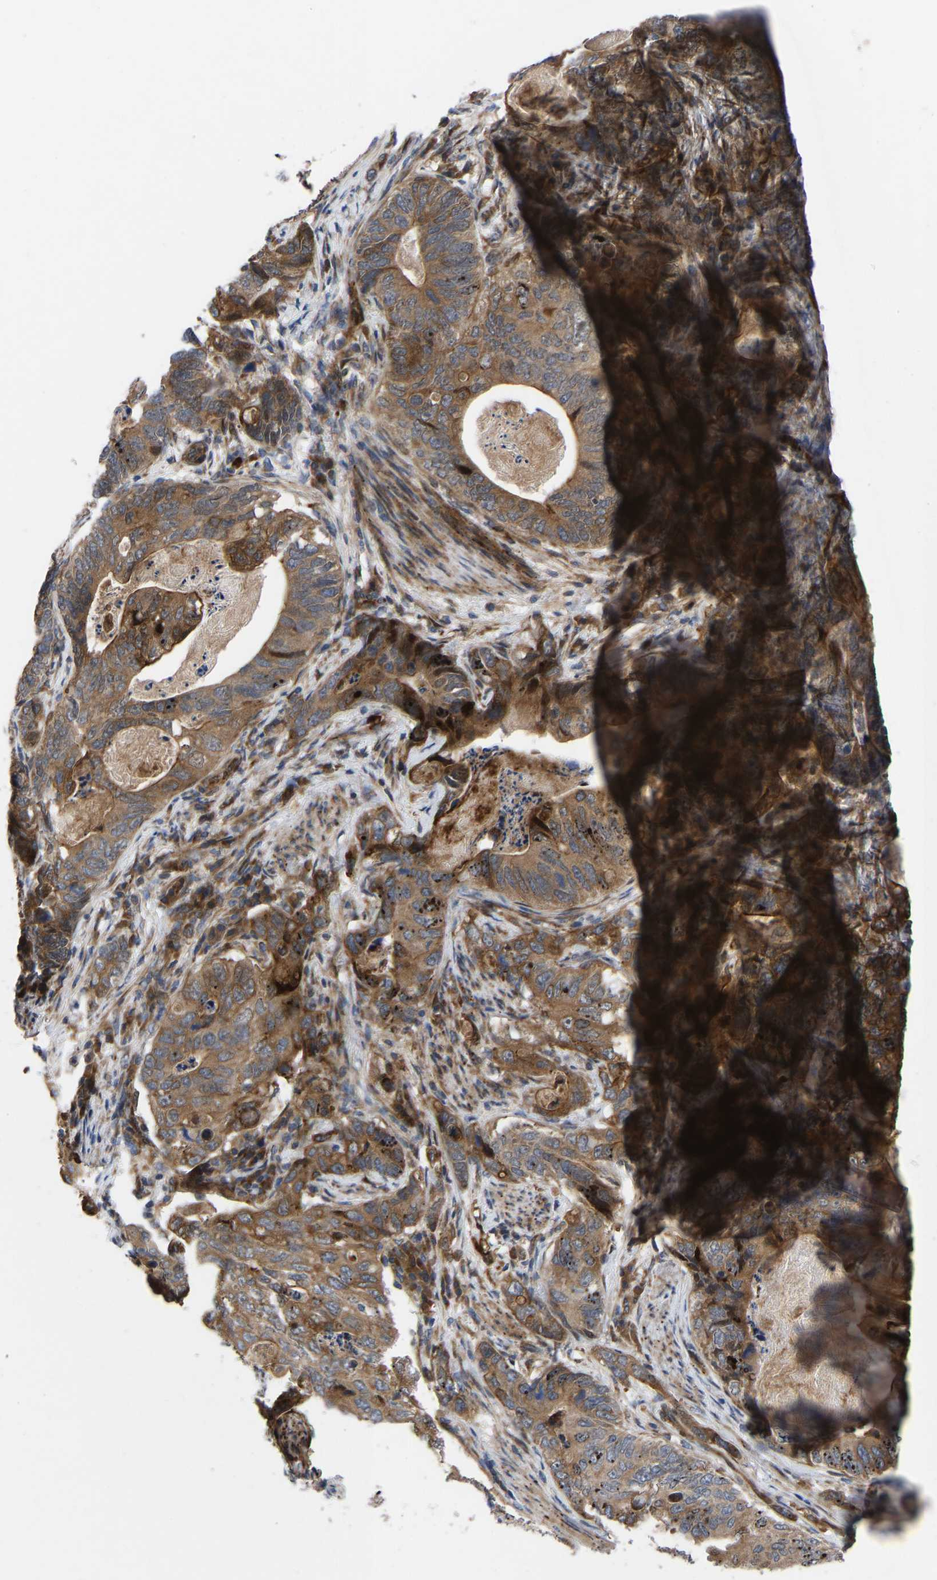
{"staining": {"intensity": "moderate", "quantity": ">75%", "location": "cytoplasmic/membranous"}, "tissue": "stomach cancer", "cell_type": "Tumor cells", "image_type": "cancer", "snomed": [{"axis": "morphology", "description": "Normal tissue, NOS"}, {"axis": "morphology", "description": "Adenocarcinoma, NOS"}, {"axis": "topography", "description": "Stomach"}], "caption": "Immunohistochemical staining of adenocarcinoma (stomach) exhibits medium levels of moderate cytoplasmic/membranous positivity in about >75% of tumor cells.", "gene": "TMEM38B", "patient": {"sex": "female", "age": 89}}